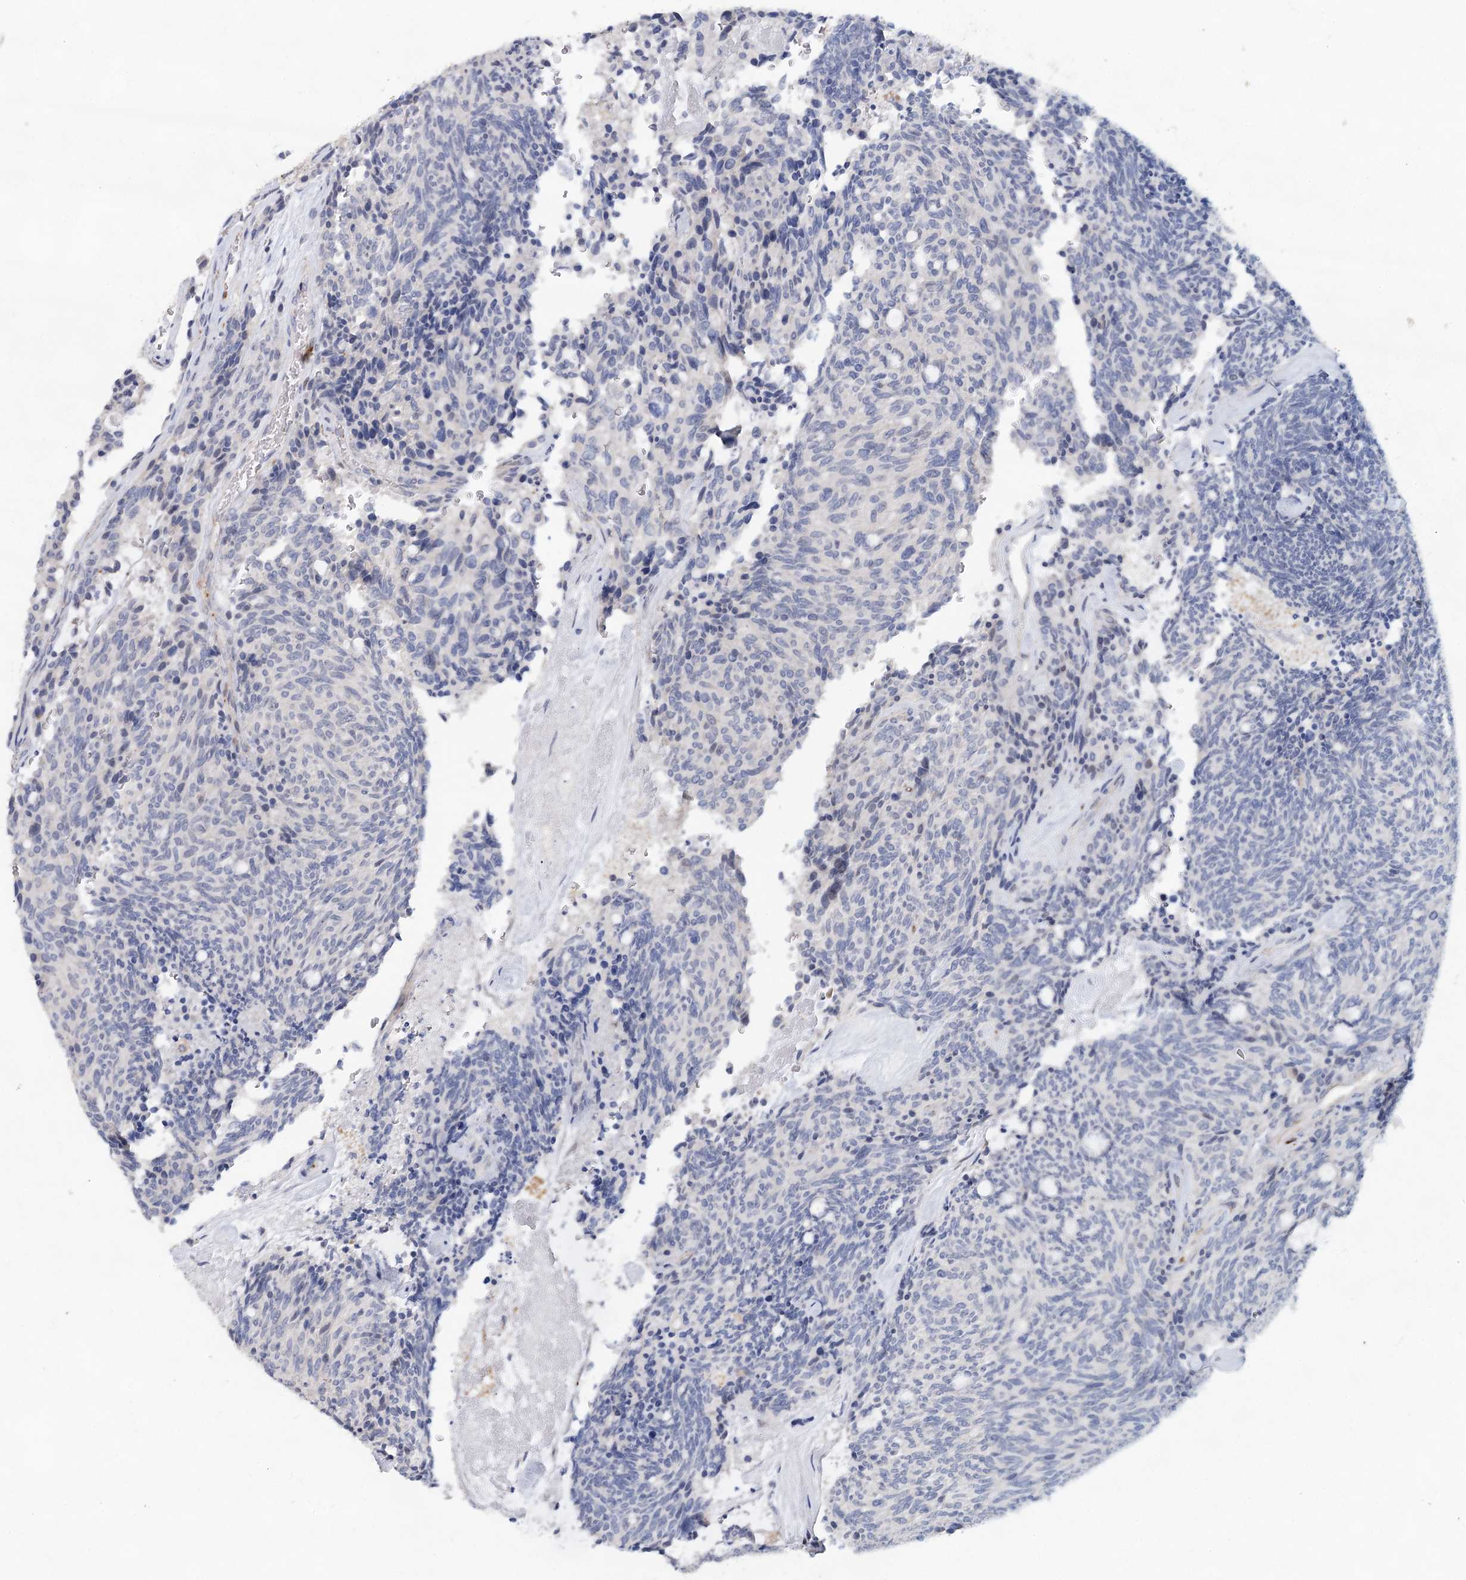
{"staining": {"intensity": "negative", "quantity": "none", "location": "none"}, "tissue": "carcinoid", "cell_type": "Tumor cells", "image_type": "cancer", "snomed": [{"axis": "morphology", "description": "Carcinoid, malignant, NOS"}, {"axis": "topography", "description": "Pancreas"}], "caption": "High power microscopy photomicrograph of an immunohistochemistry (IHC) micrograph of carcinoid, revealing no significant expression in tumor cells.", "gene": "SLC19A3", "patient": {"sex": "female", "age": 54}}